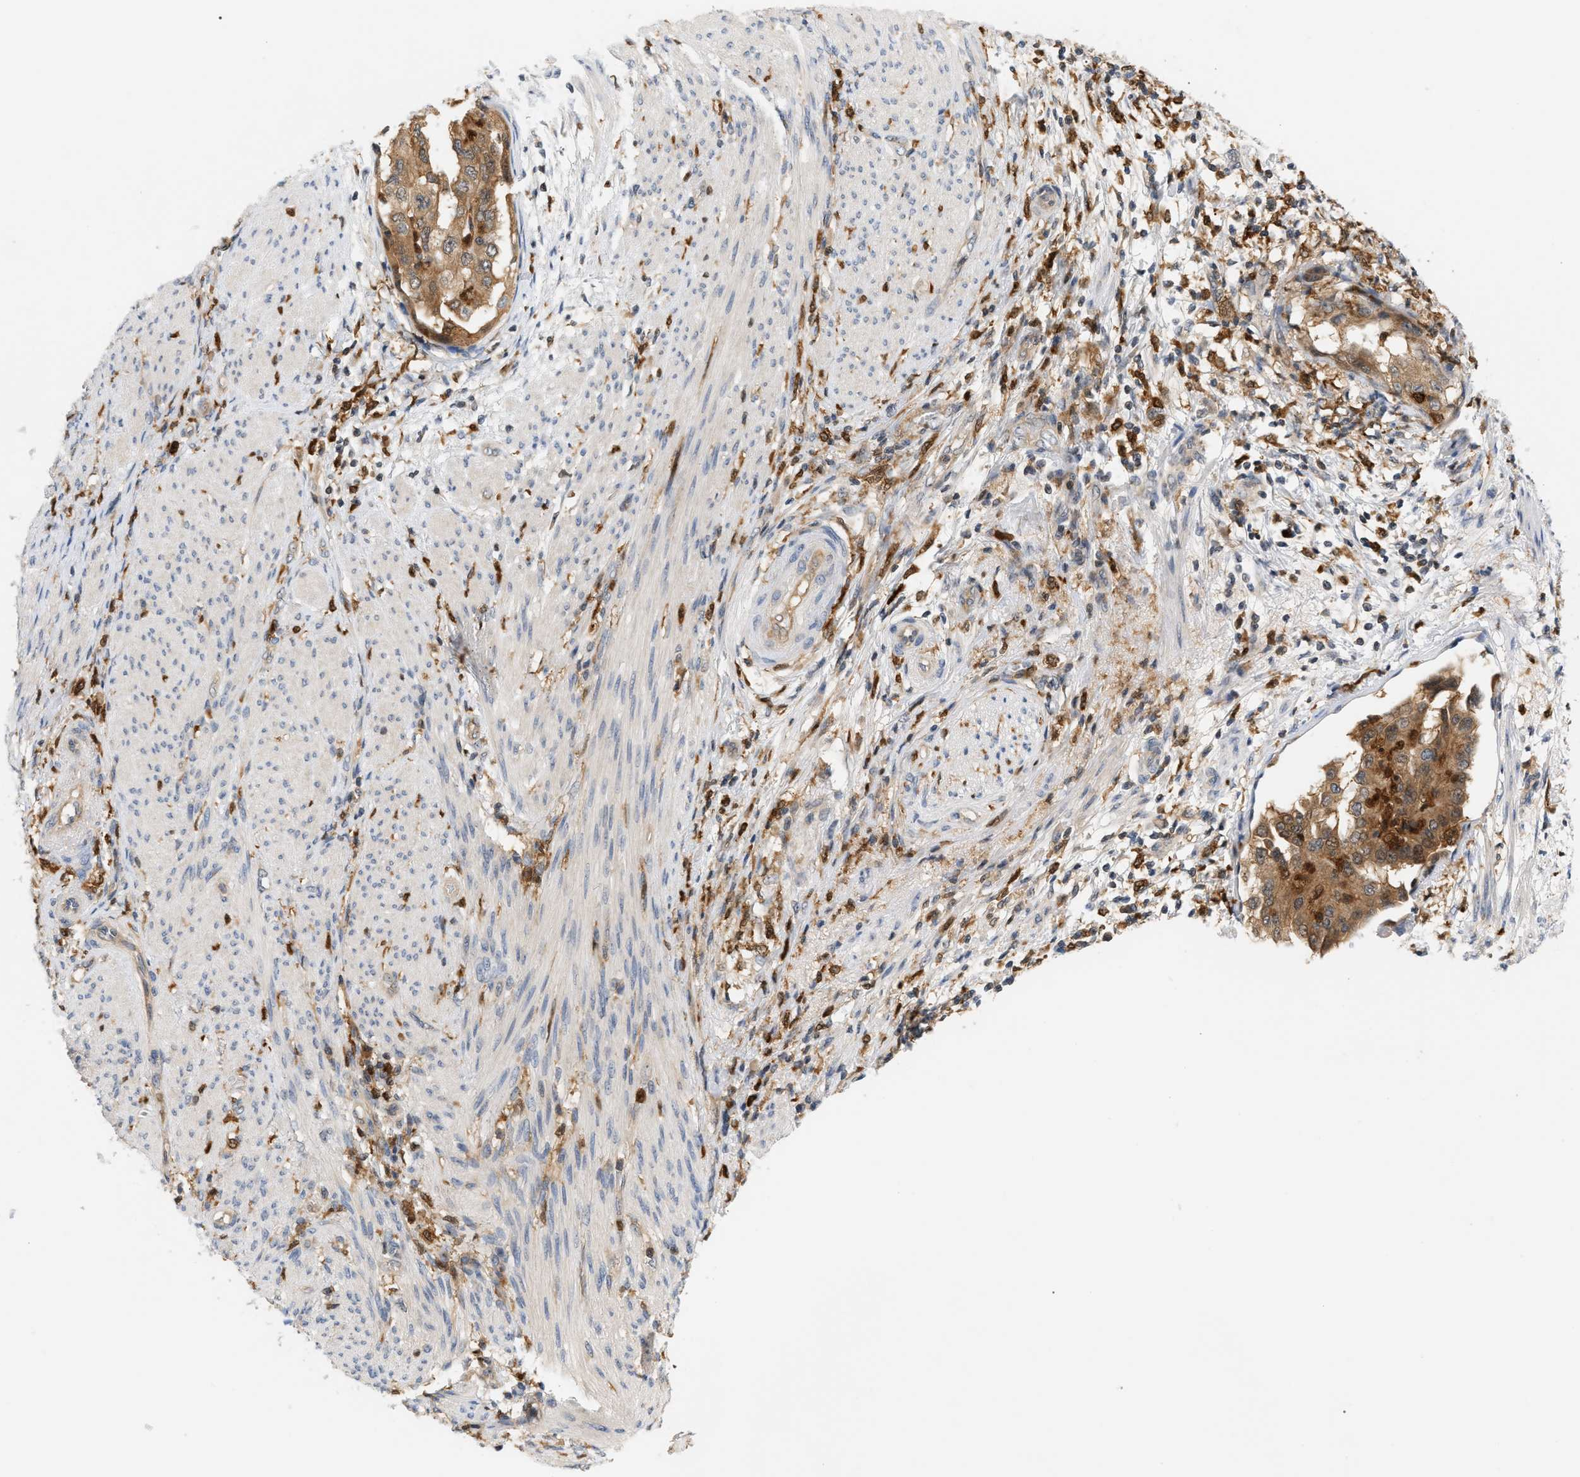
{"staining": {"intensity": "moderate", "quantity": ">75%", "location": "cytoplasmic/membranous"}, "tissue": "endometrial cancer", "cell_type": "Tumor cells", "image_type": "cancer", "snomed": [{"axis": "morphology", "description": "Adenocarcinoma, NOS"}, {"axis": "topography", "description": "Endometrium"}], "caption": "Human endometrial cancer stained for a protein (brown) displays moderate cytoplasmic/membranous positive expression in about >75% of tumor cells.", "gene": "PYCARD", "patient": {"sex": "female", "age": 85}}